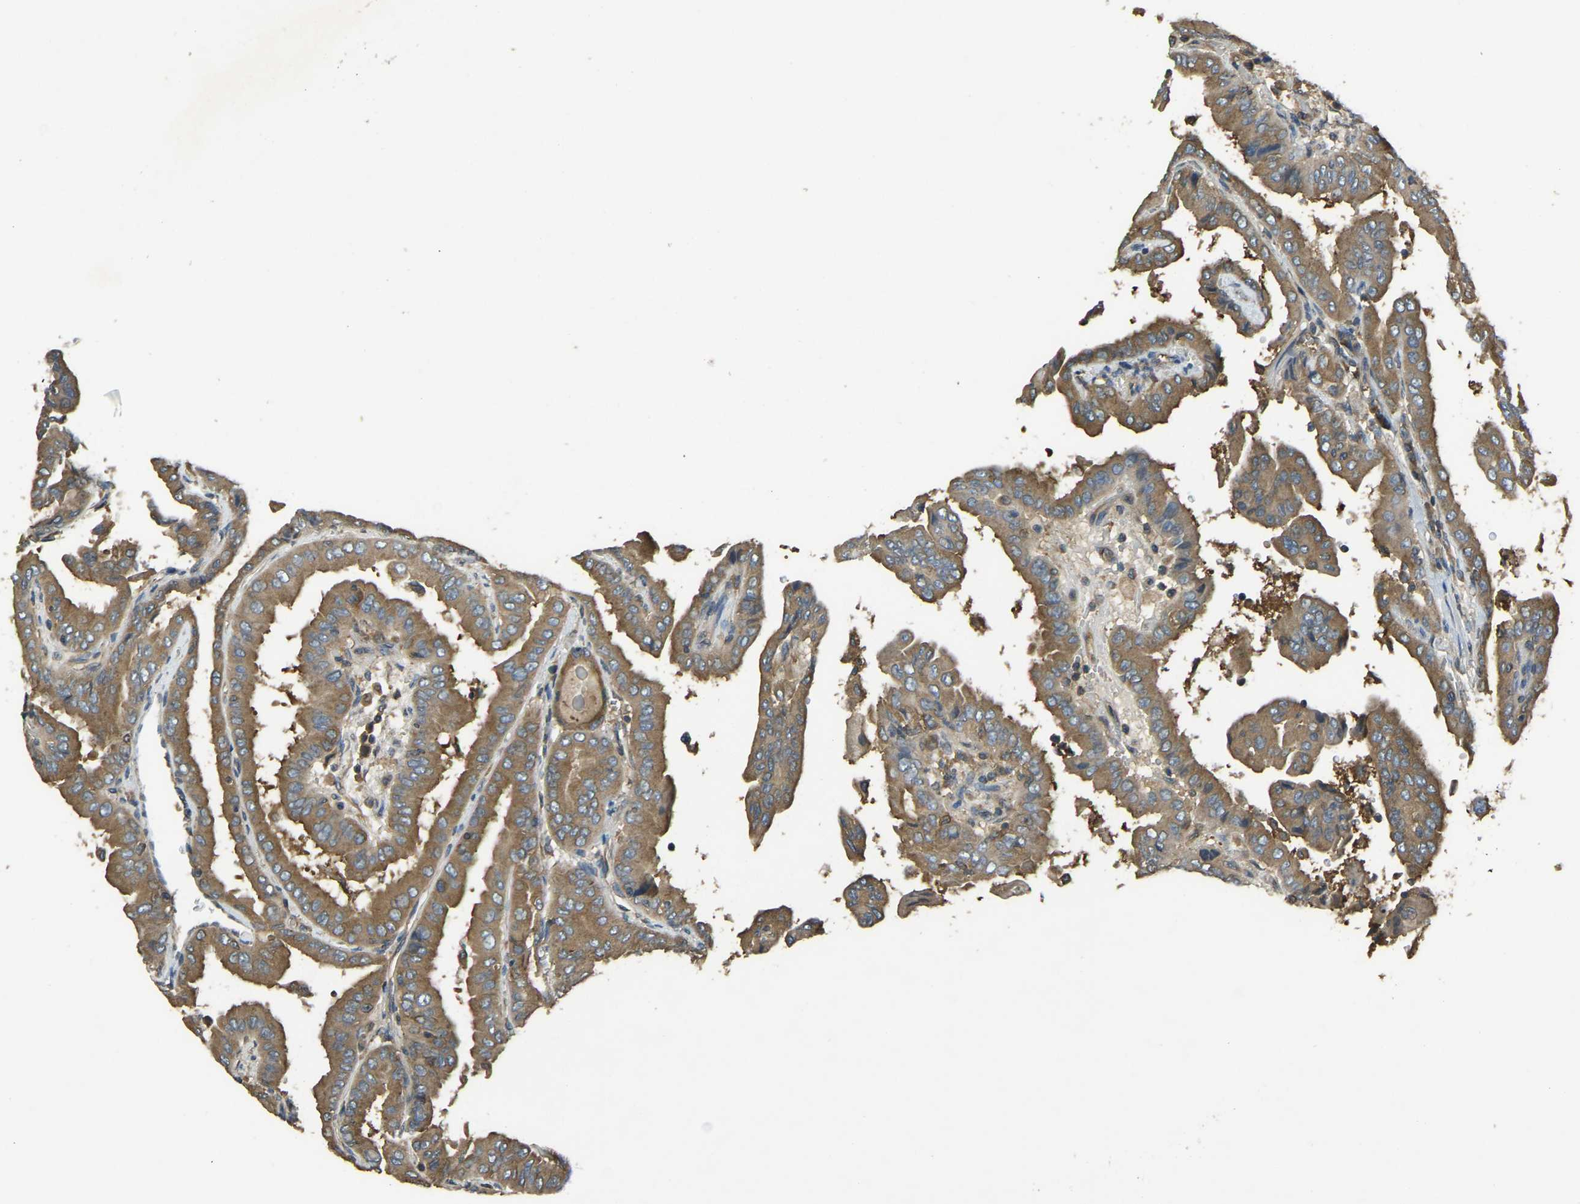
{"staining": {"intensity": "moderate", "quantity": ">75%", "location": "cytoplasmic/membranous"}, "tissue": "thyroid cancer", "cell_type": "Tumor cells", "image_type": "cancer", "snomed": [{"axis": "morphology", "description": "Papillary adenocarcinoma, NOS"}, {"axis": "topography", "description": "Thyroid gland"}], "caption": "Brown immunohistochemical staining in thyroid cancer demonstrates moderate cytoplasmic/membranous expression in about >75% of tumor cells. Ihc stains the protein in brown and the nuclei are stained blue.", "gene": "AIMP1", "patient": {"sex": "male", "age": 33}}